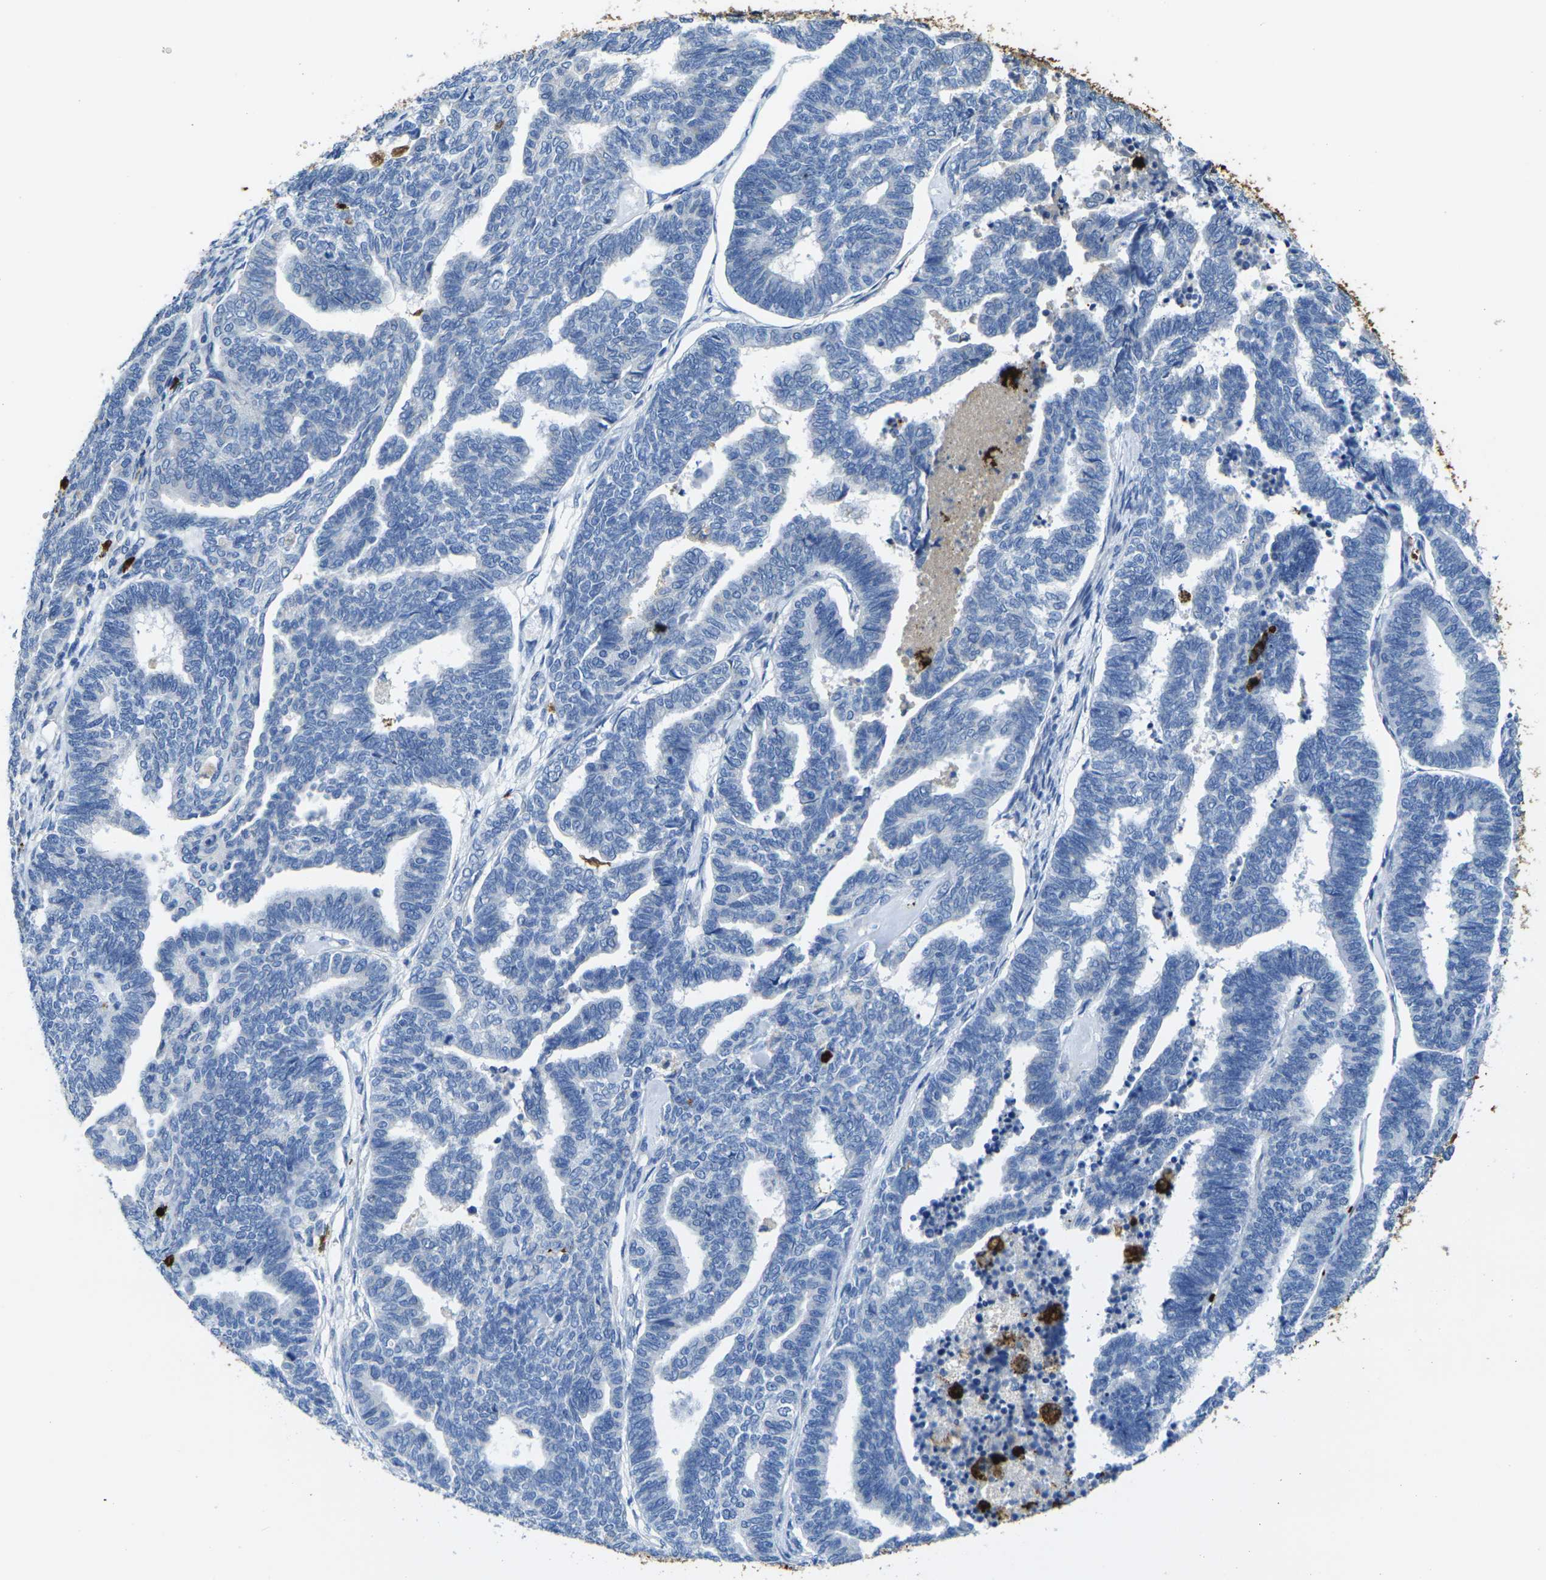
{"staining": {"intensity": "negative", "quantity": "none", "location": "none"}, "tissue": "endometrial cancer", "cell_type": "Tumor cells", "image_type": "cancer", "snomed": [{"axis": "morphology", "description": "Adenocarcinoma, NOS"}, {"axis": "topography", "description": "Endometrium"}], "caption": "Tumor cells show no significant expression in endometrial adenocarcinoma. (IHC, brightfield microscopy, high magnification).", "gene": "S100A9", "patient": {"sex": "female", "age": 70}}